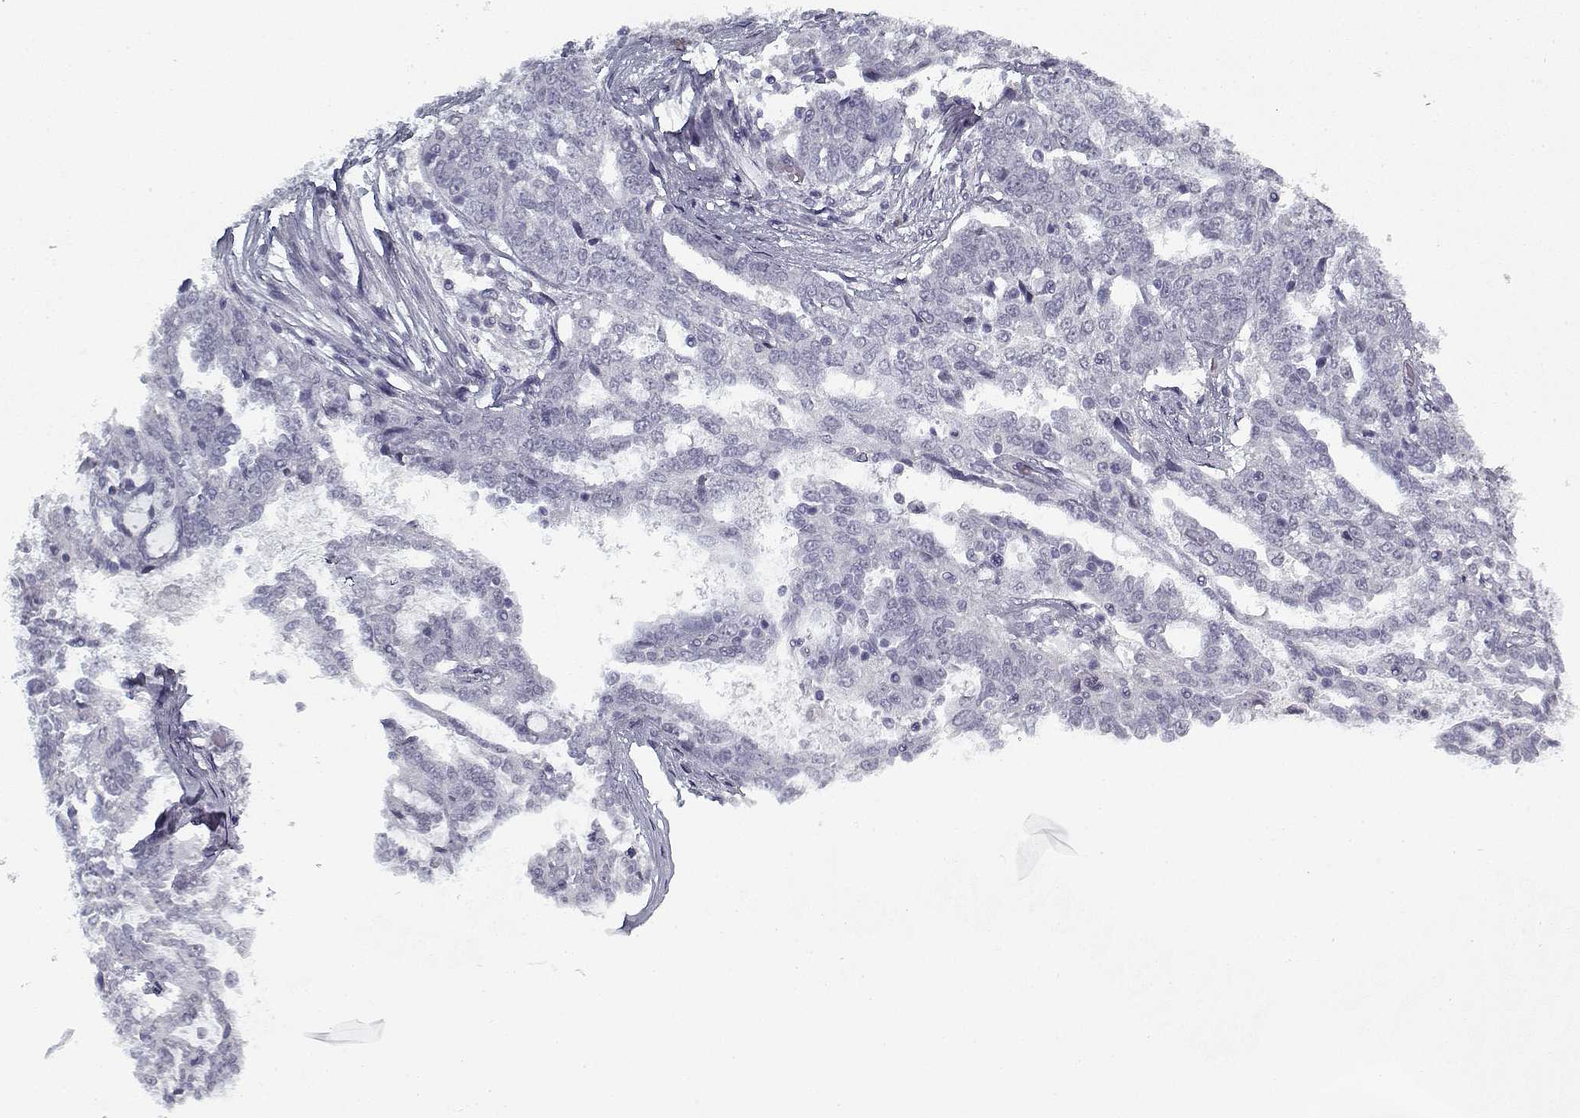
{"staining": {"intensity": "negative", "quantity": "none", "location": "none"}, "tissue": "ovarian cancer", "cell_type": "Tumor cells", "image_type": "cancer", "snomed": [{"axis": "morphology", "description": "Cystadenocarcinoma, serous, NOS"}, {"axis": "topography", "description": "Ovary"}], "caption": "DAB (3,3'-diaminobenzidine) immunohistochemical staining of human ovarian serous cystadenocarcinoma shows no significant positivity in tumor cells.", "gene": "RNF32", "patient": {"sex": "female", "age": 67}}